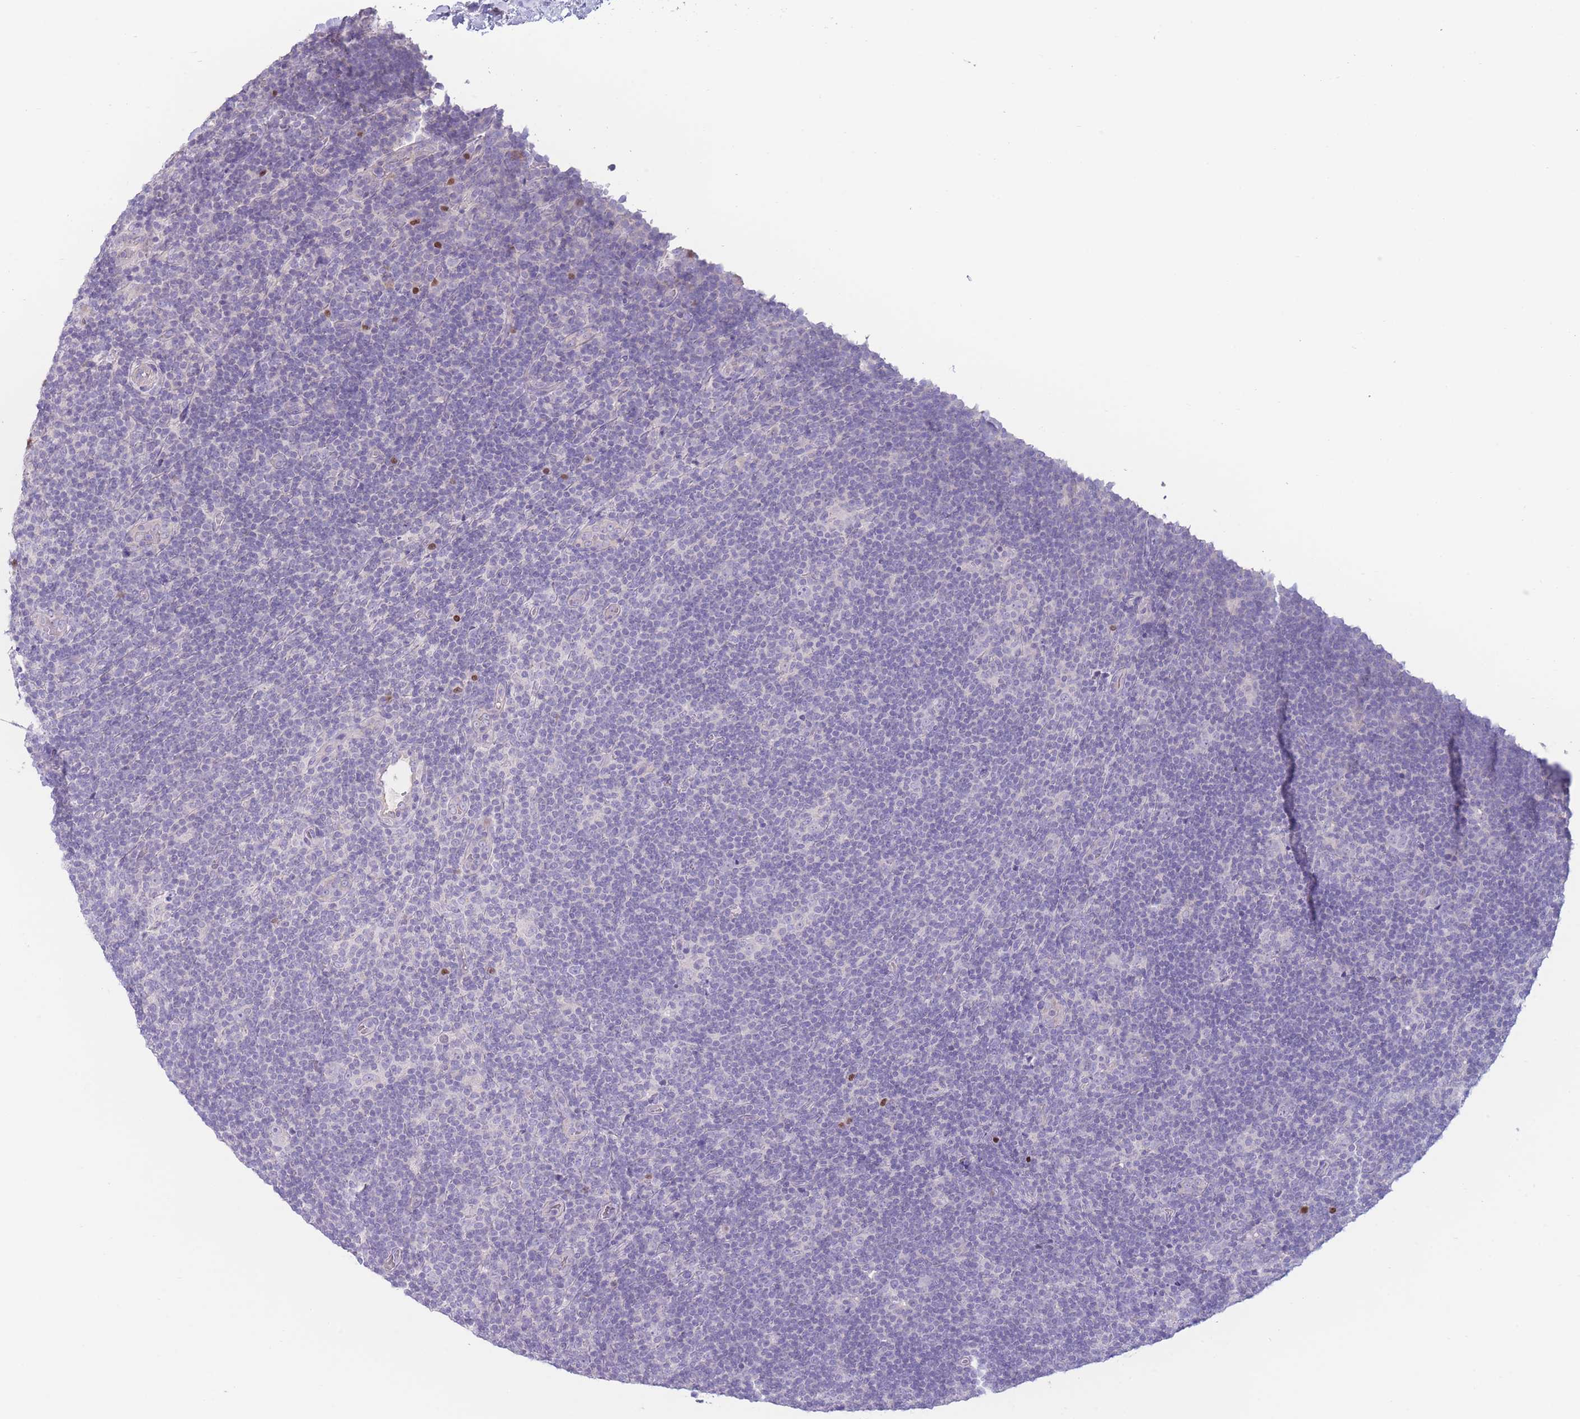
{"staining": {"intensity": "negative", "quantity": "none", "location": "none"}, "tissue": "lymphoma", "cell_type": "Tumor cells", "image_type": "cancer", "snomed": [{"axis": "morphology", "description": "Hodgkin's disease, NOS"}, {"axis": "topography", "description": "Lymph node"}], "caption": "Immunohistochemistry of human lymphoma displays no expression in tumor cells.", "gene": "BHLHA15", "patient": {"sex": "female", "age": 57}}